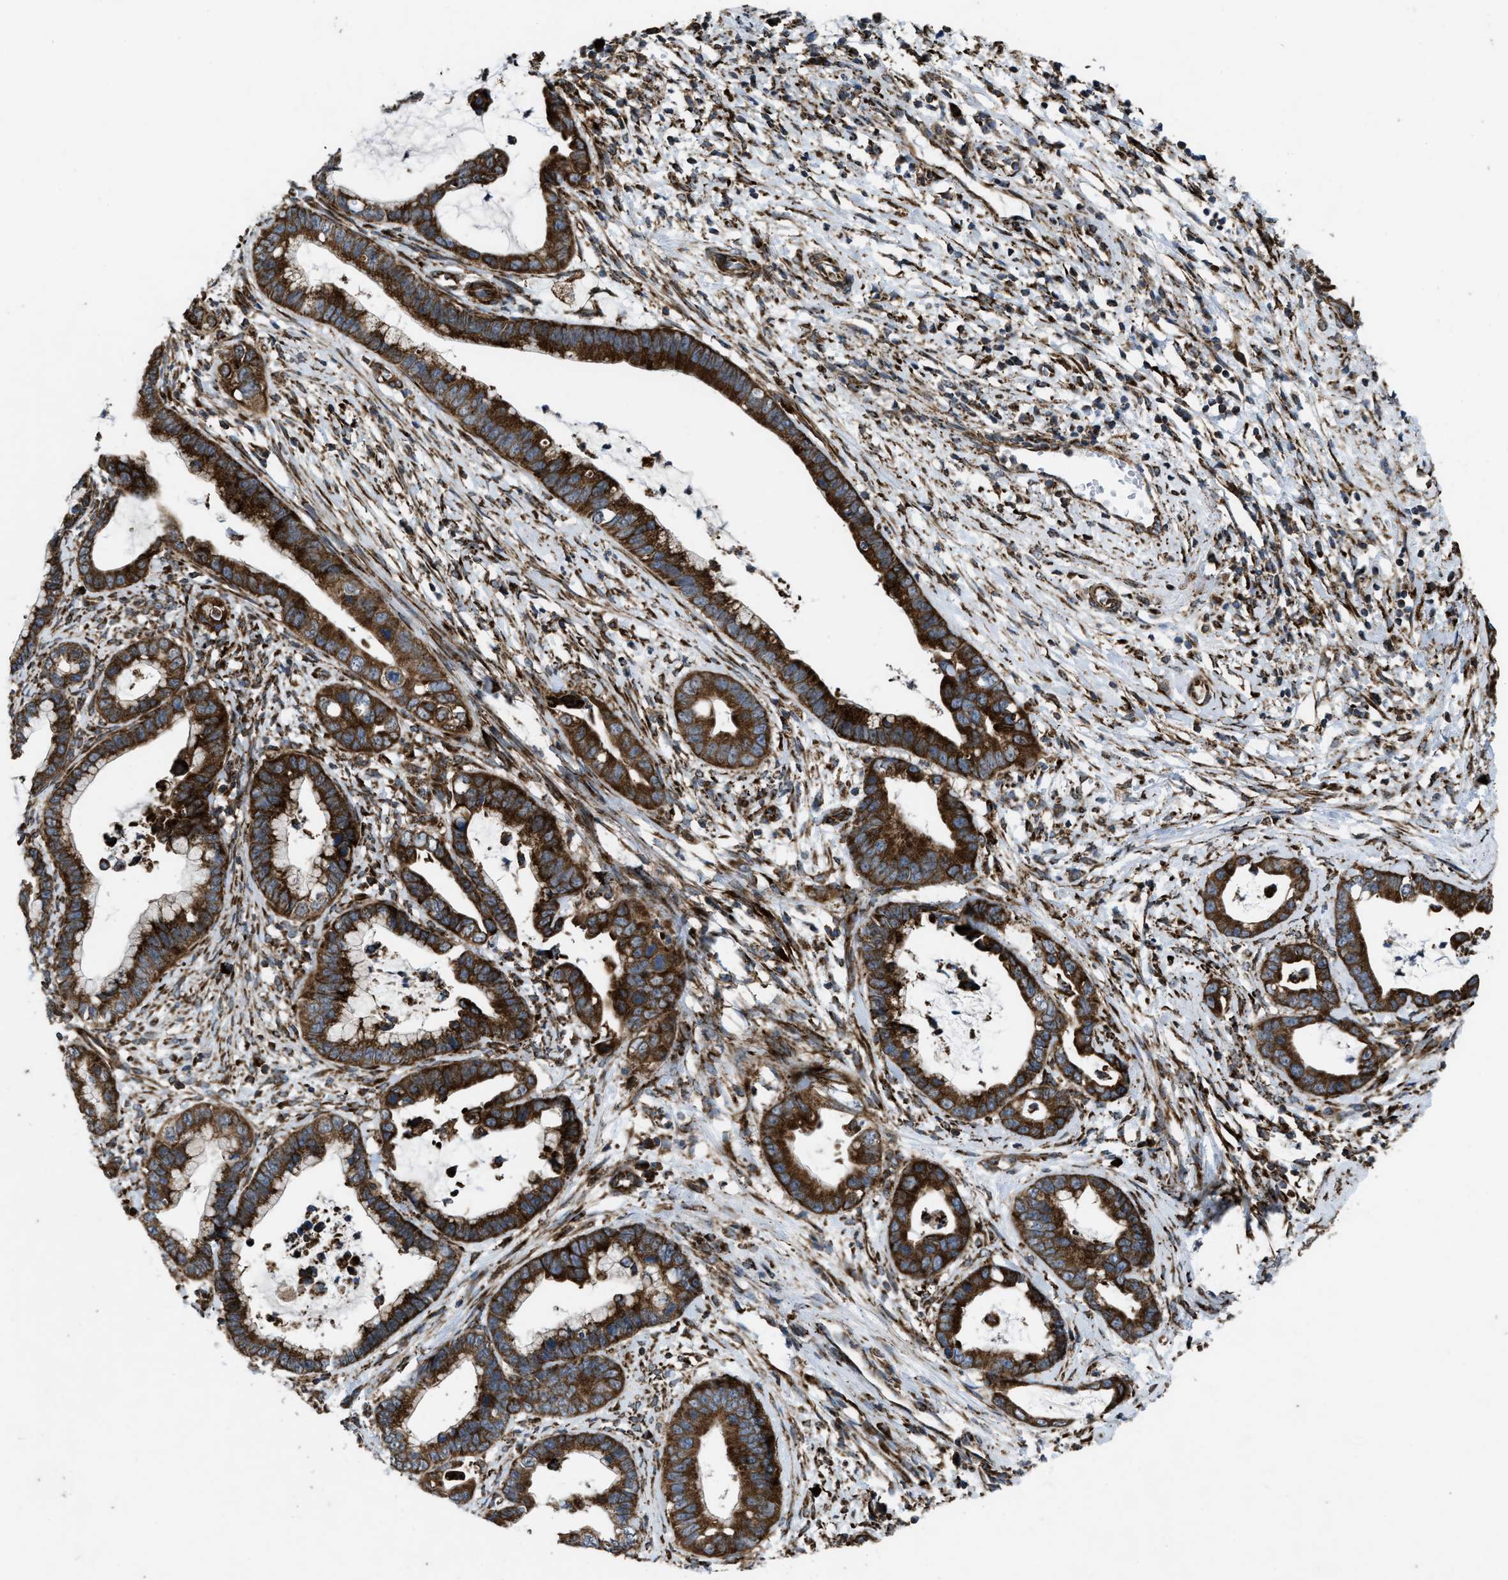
{"staining": {"intensity": "strong", "quantity": ">75%", "location": "cytoplasmic/membranous"}, "tissue": "cervical cancer", "cell_type": "Tumor cells", "image_type": "cancer", "snomed": [{"axis": "morphology", "description": "Adenocarcinoma, NOS"}, {"axis": "topography", "description": "Cervix"}], "caption": "Protein expression analysis of cervical cancer exhibits strong cytoplasmic/membranous expression in about >75% of tumor cells.", "gene": "PER3", "patient": {"sex": "female", "age": 44}}